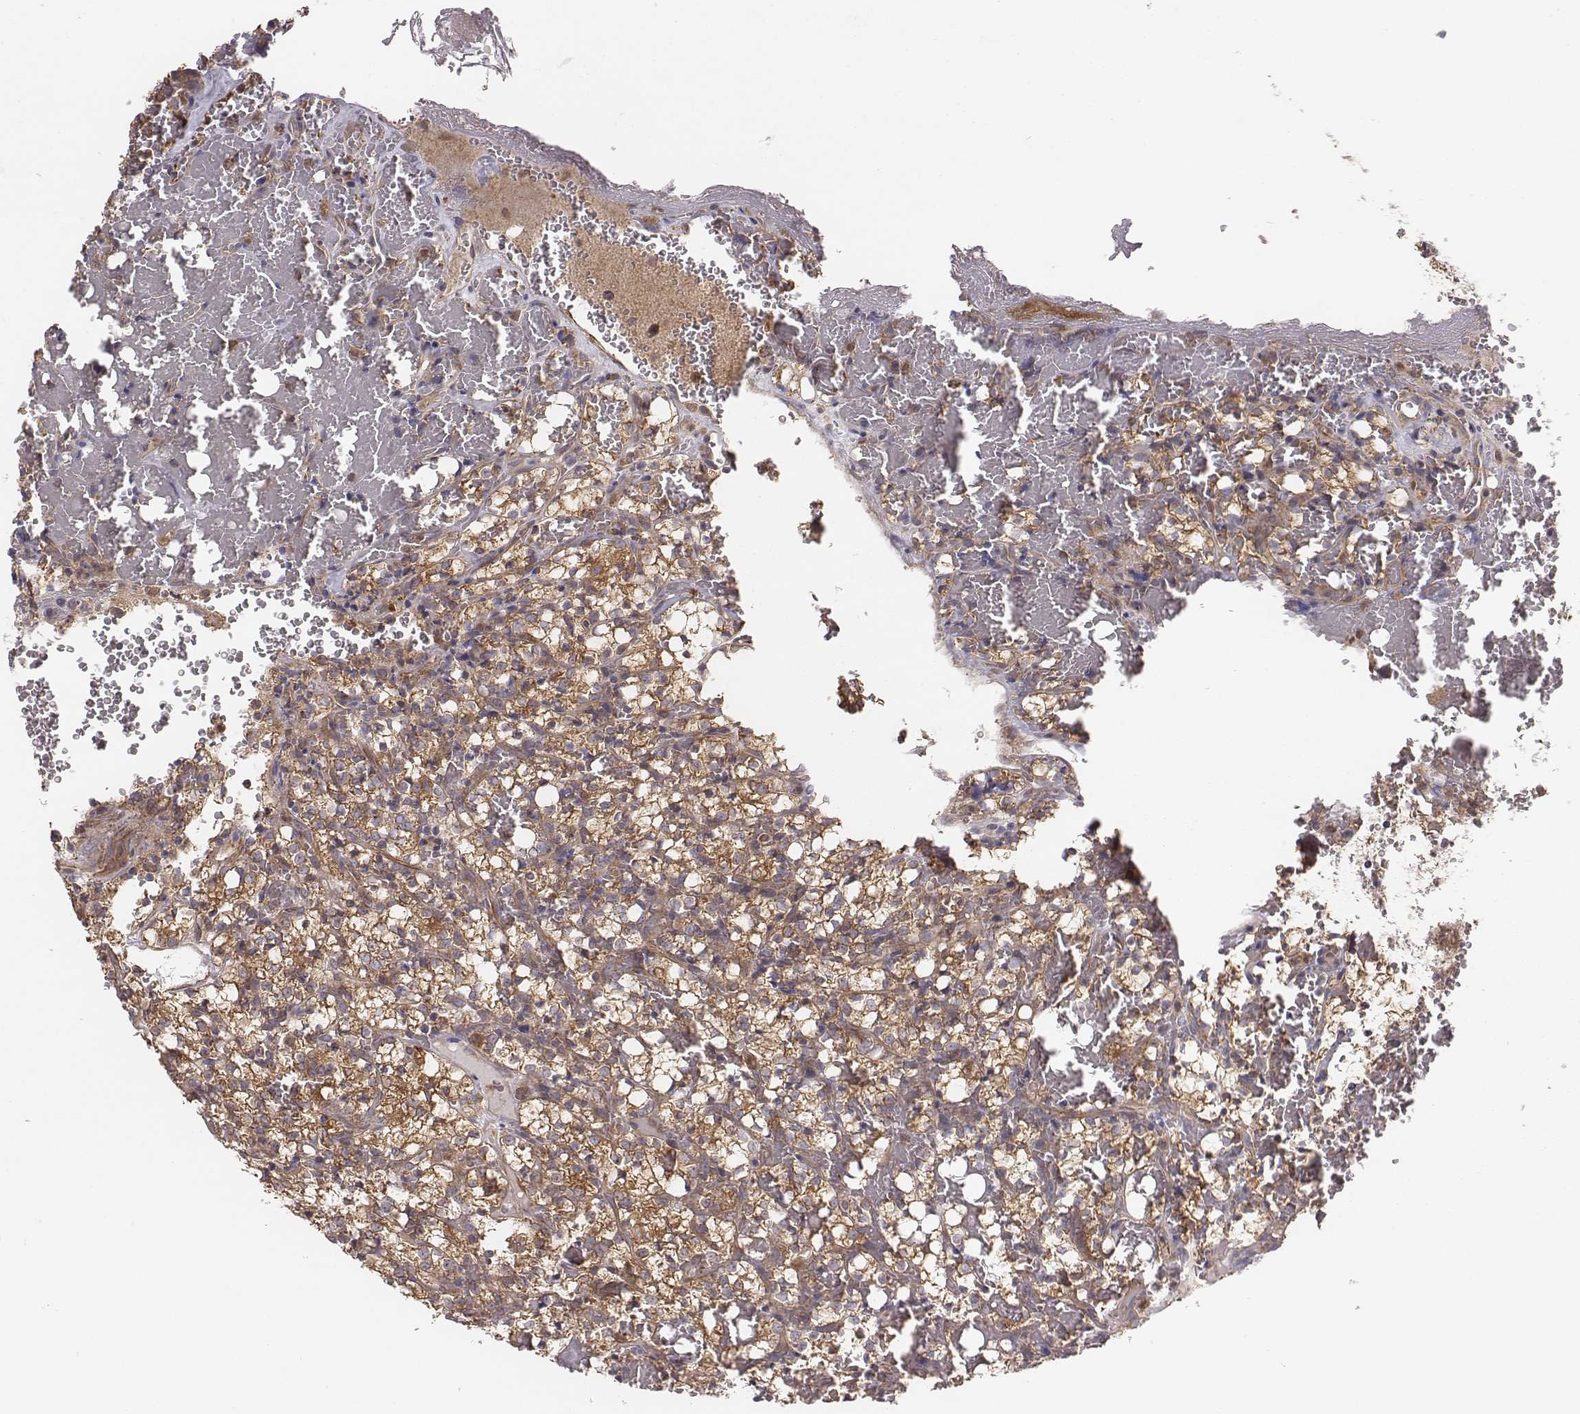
{"staining": {"intensity": "moderate", "quantity": ">75%", "location": "cytoplasmic/membranous"}, "tissue": "renal cancer", "cell_type": "Tumor cells", "image_type": "cancer", "snomed": [{"axis": "morphology", "description": "Adenocarcinoma, NOS"}, {"axis": "topography", "description": "Kidney"}], "caption": "Adenocarcinoma (renal) stained for a protein (brown) shows moderate cytoplasmic/membranous positive positivity in about >75% of tumor cells.", "gene": "CAD", "patient": {"sex": "female", "age": 69}}